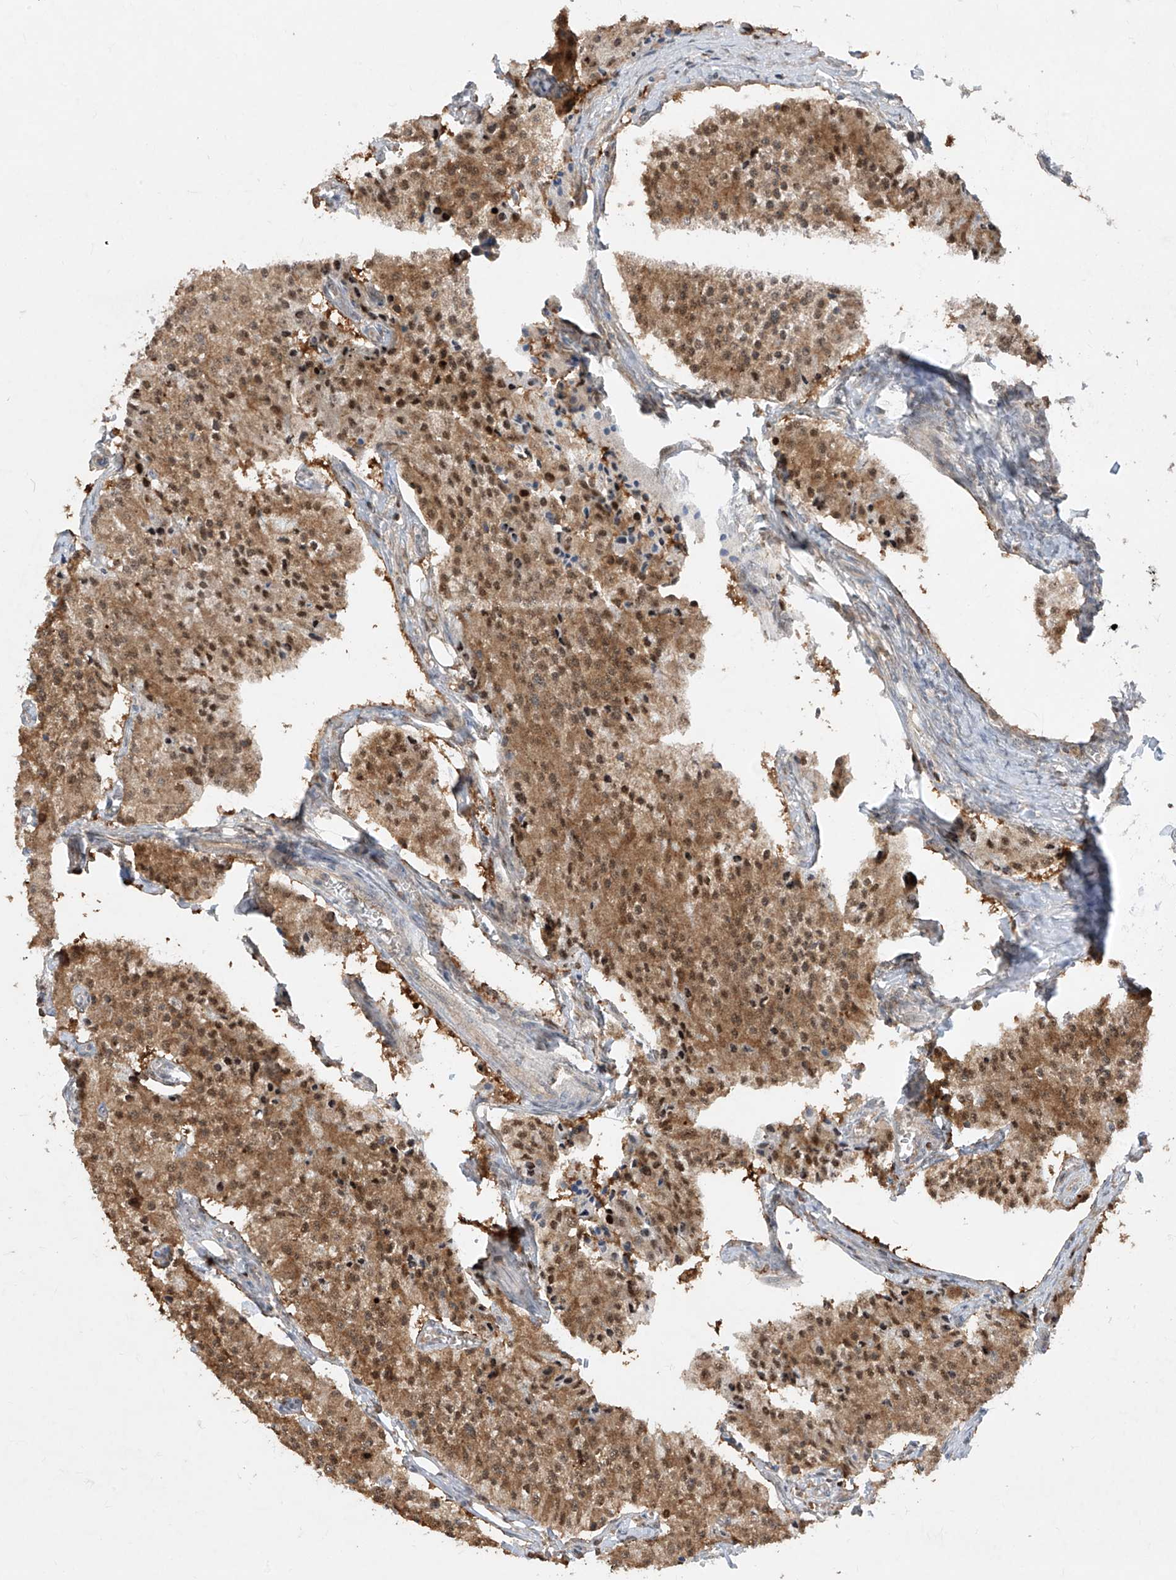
{"staining": {"intensity": "moderate", "quantity": ">75%", "location": "cytoplasmic/membranous,nuclear"}, "tissue": "carcinoid", "cell_type": "Tumor cells", "image_type": "cancer", "snomed": [{"axis": "morphology", "description": "Carcinoid, malignant, NOS"}, {"axis": "topography", "description": "Colon"}], "caption": "Immunohistochemical staining of carcinoid (malignant) demonstrates moderate cytoplasmic/membranous and nuclear protein positivity in about >75% of tumor cells.", "gene": "ZNF358", "patient": {"sex": "female", "age": 52}}